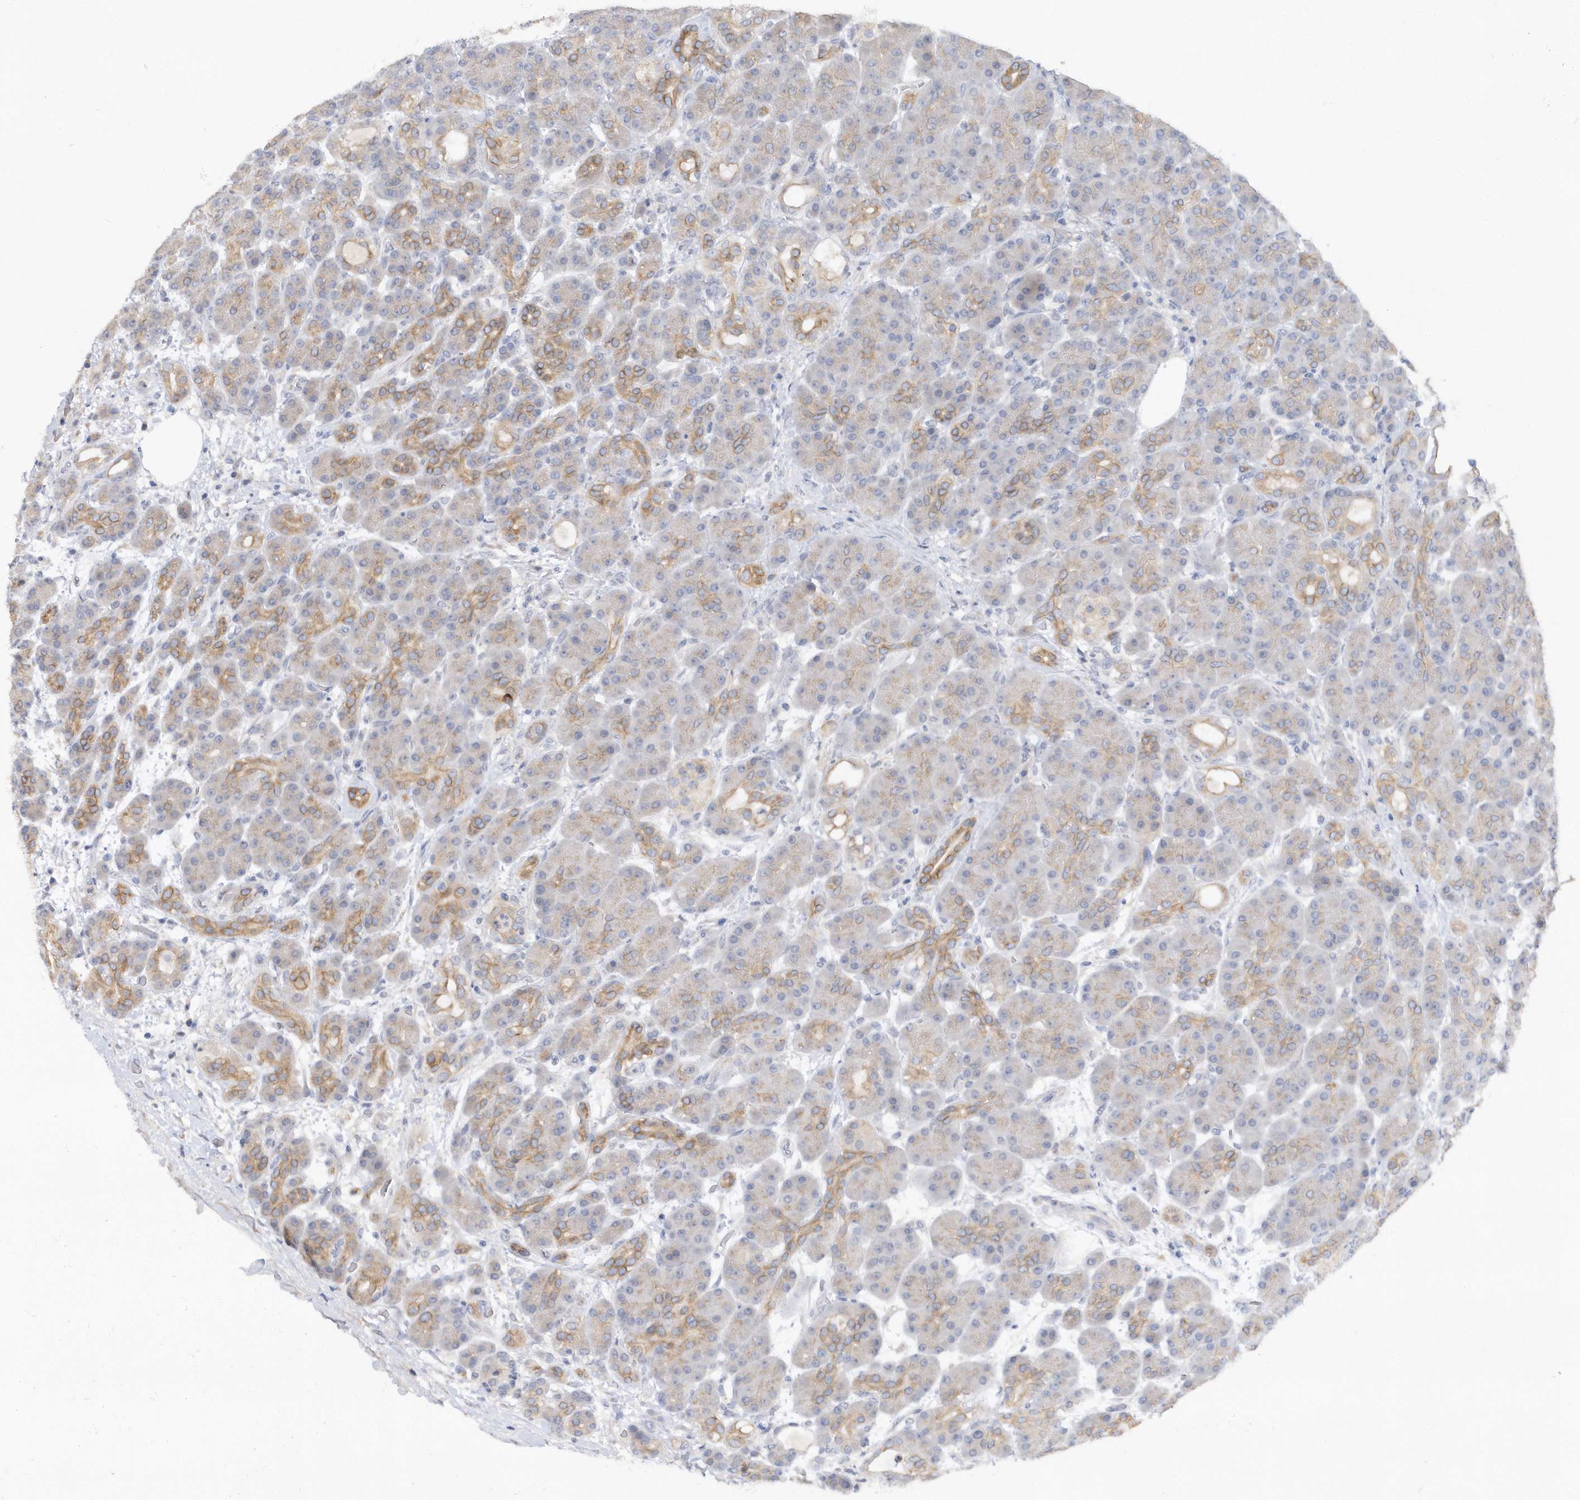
{"staining": {"intensity": "moderate", "quantity": "25%-75%", "location": "cytoplasmic/membranous"}, "tissue": "pancreas", "cell_type": "Exocrine glandular cells", "image_type": "normal", "snomed": [{"axis": "morphology", "description": "Normal tissue, NOS"}, {"axis": "topography", "description": "Pancreas"}], "caption": "Exocrine glandular cells reveal medium levels of moderate cytoplasmic/membranous expression in approximately 25%-75% of cells in unremarkable pancreas.", "gene": "RPEL1", "patient": {"sex": "male", "age": 63}}